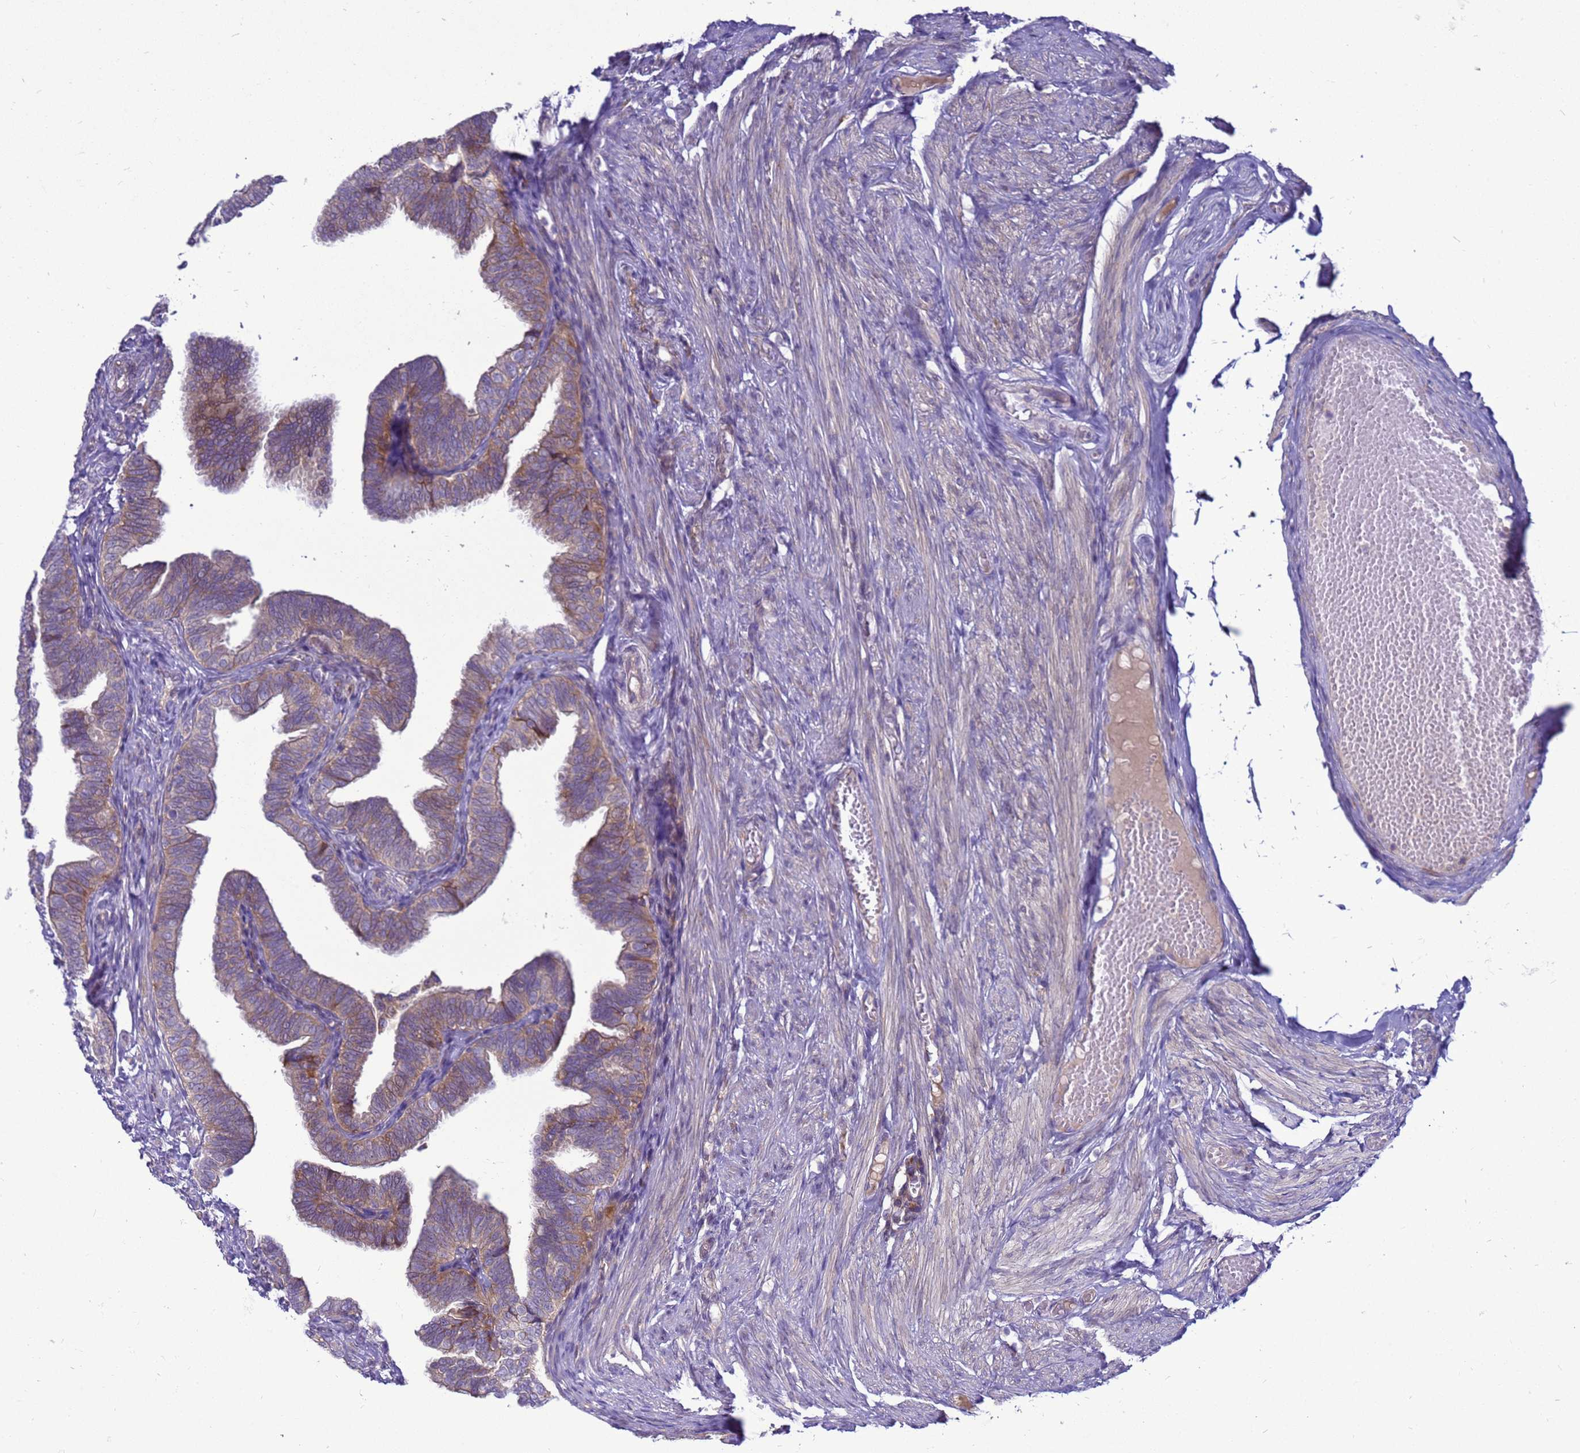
{"staining": {"intensity": "moderate", "quantity": ">75%", "location": "cytoplasmic/membranous"}, "tissue": "fallopian tube", "cell_type": "Glandular cells", "image_type": "normal", "snomed": [{"axis": "morphology", "description": "Normal tissue, NOS"}, {"axis": "topography", "description": "Fallopian tube"}], "caption": "Protein staining shows moderate cytoplasmic/membranous positivity in approximately >75% of glandular cells in normal fallopian tube.", "gene": "MON1B", "patient": {"sex": "female", "age": 39}}